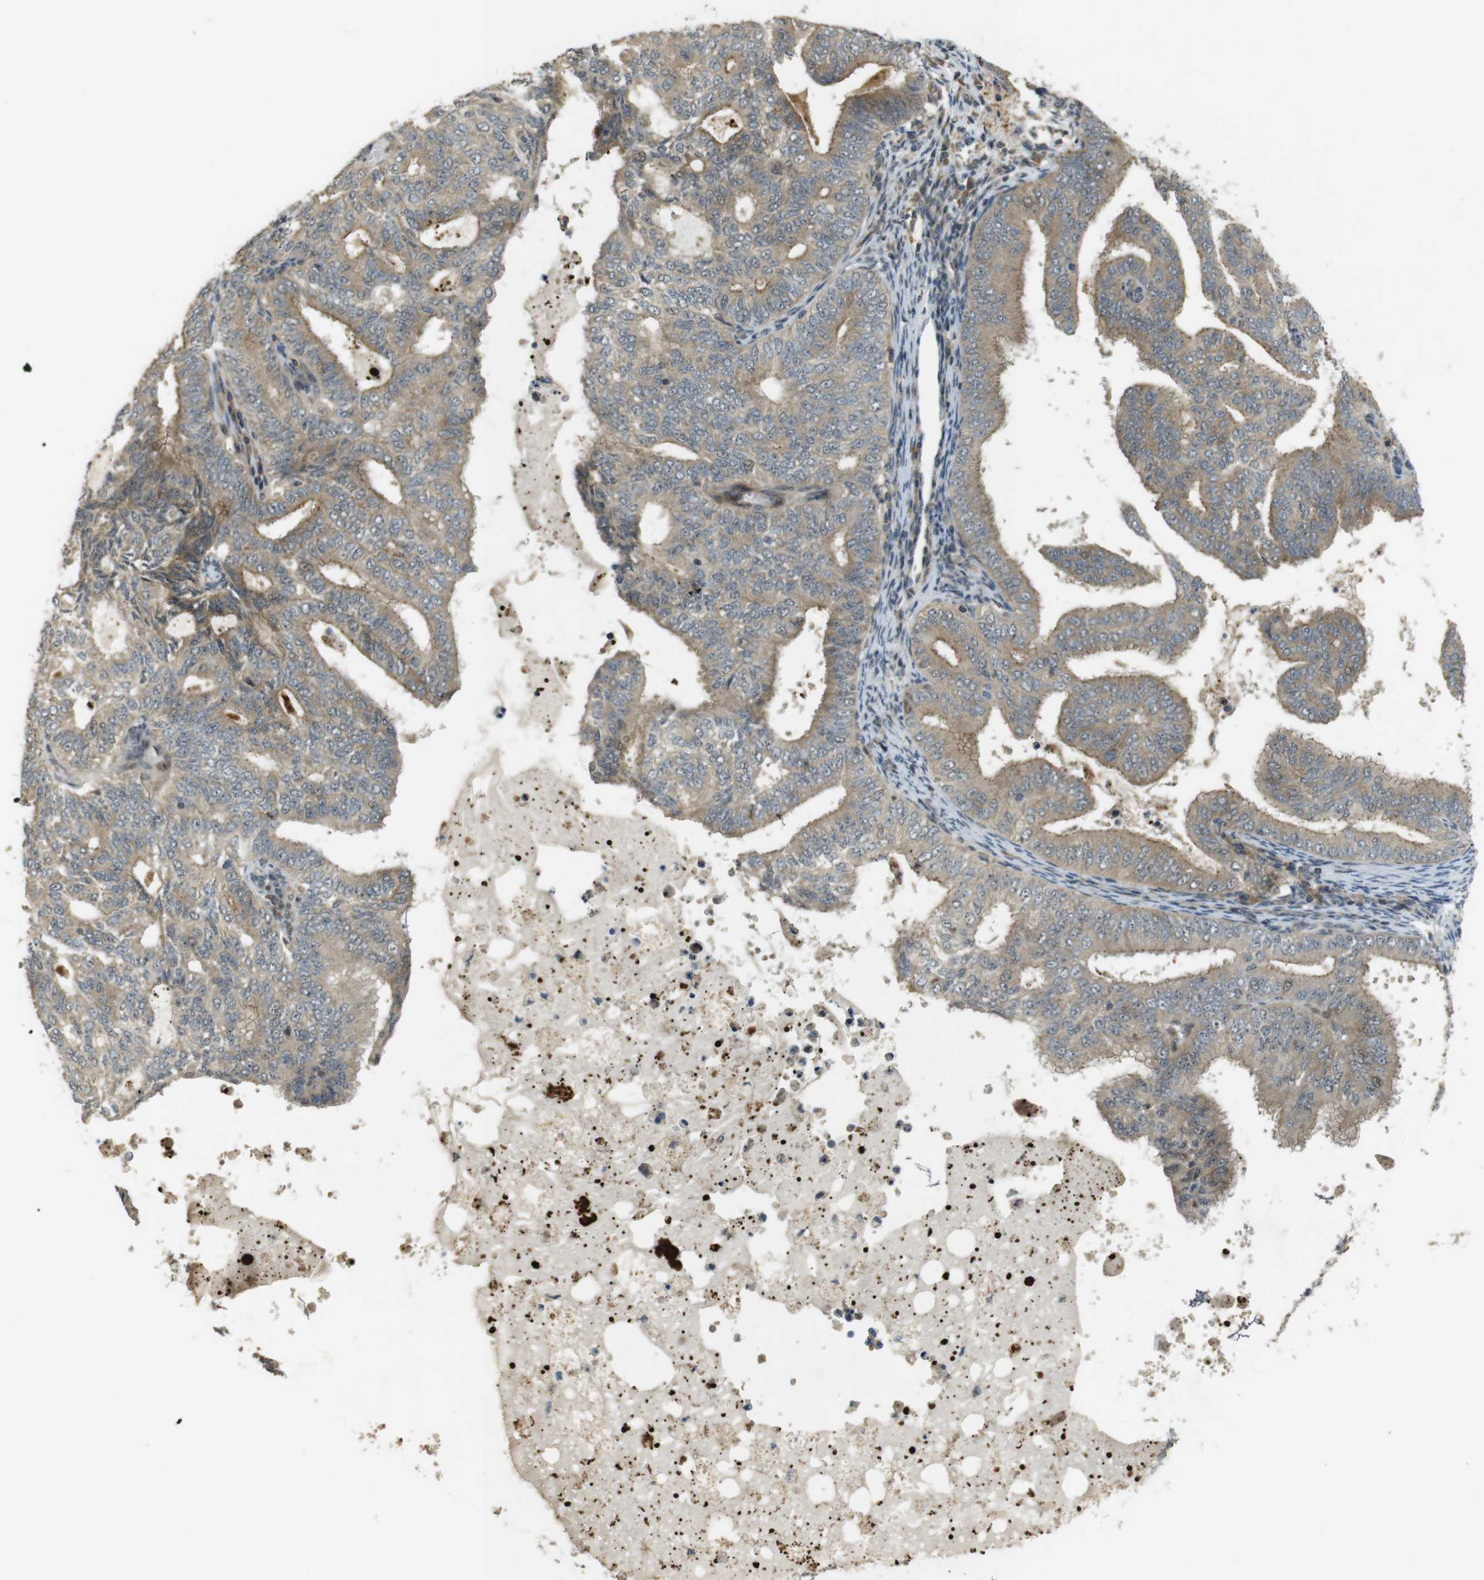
{"staining": {"intensity": "weak", "quantity": ">75%", "location": "cytoplasmic/membranous"}, "tissue": "endometrial cancer", "cell_type": "Tumor cells", "image_type": "cancer", "snomed": [{"axis": "morphology", "description": "Adenocarcinoma, NOS"}, {"axis": "topography", "description": "Endometrium"}], "caption": "Immunohistochemistry (IHC) of endometrial cancer exhibits low levels of weak cytoplasmic/membranous expression in approximately >75% of tumor cells.", "gene": "TMX3", "patient": {"sex": "female", "age": 58}}